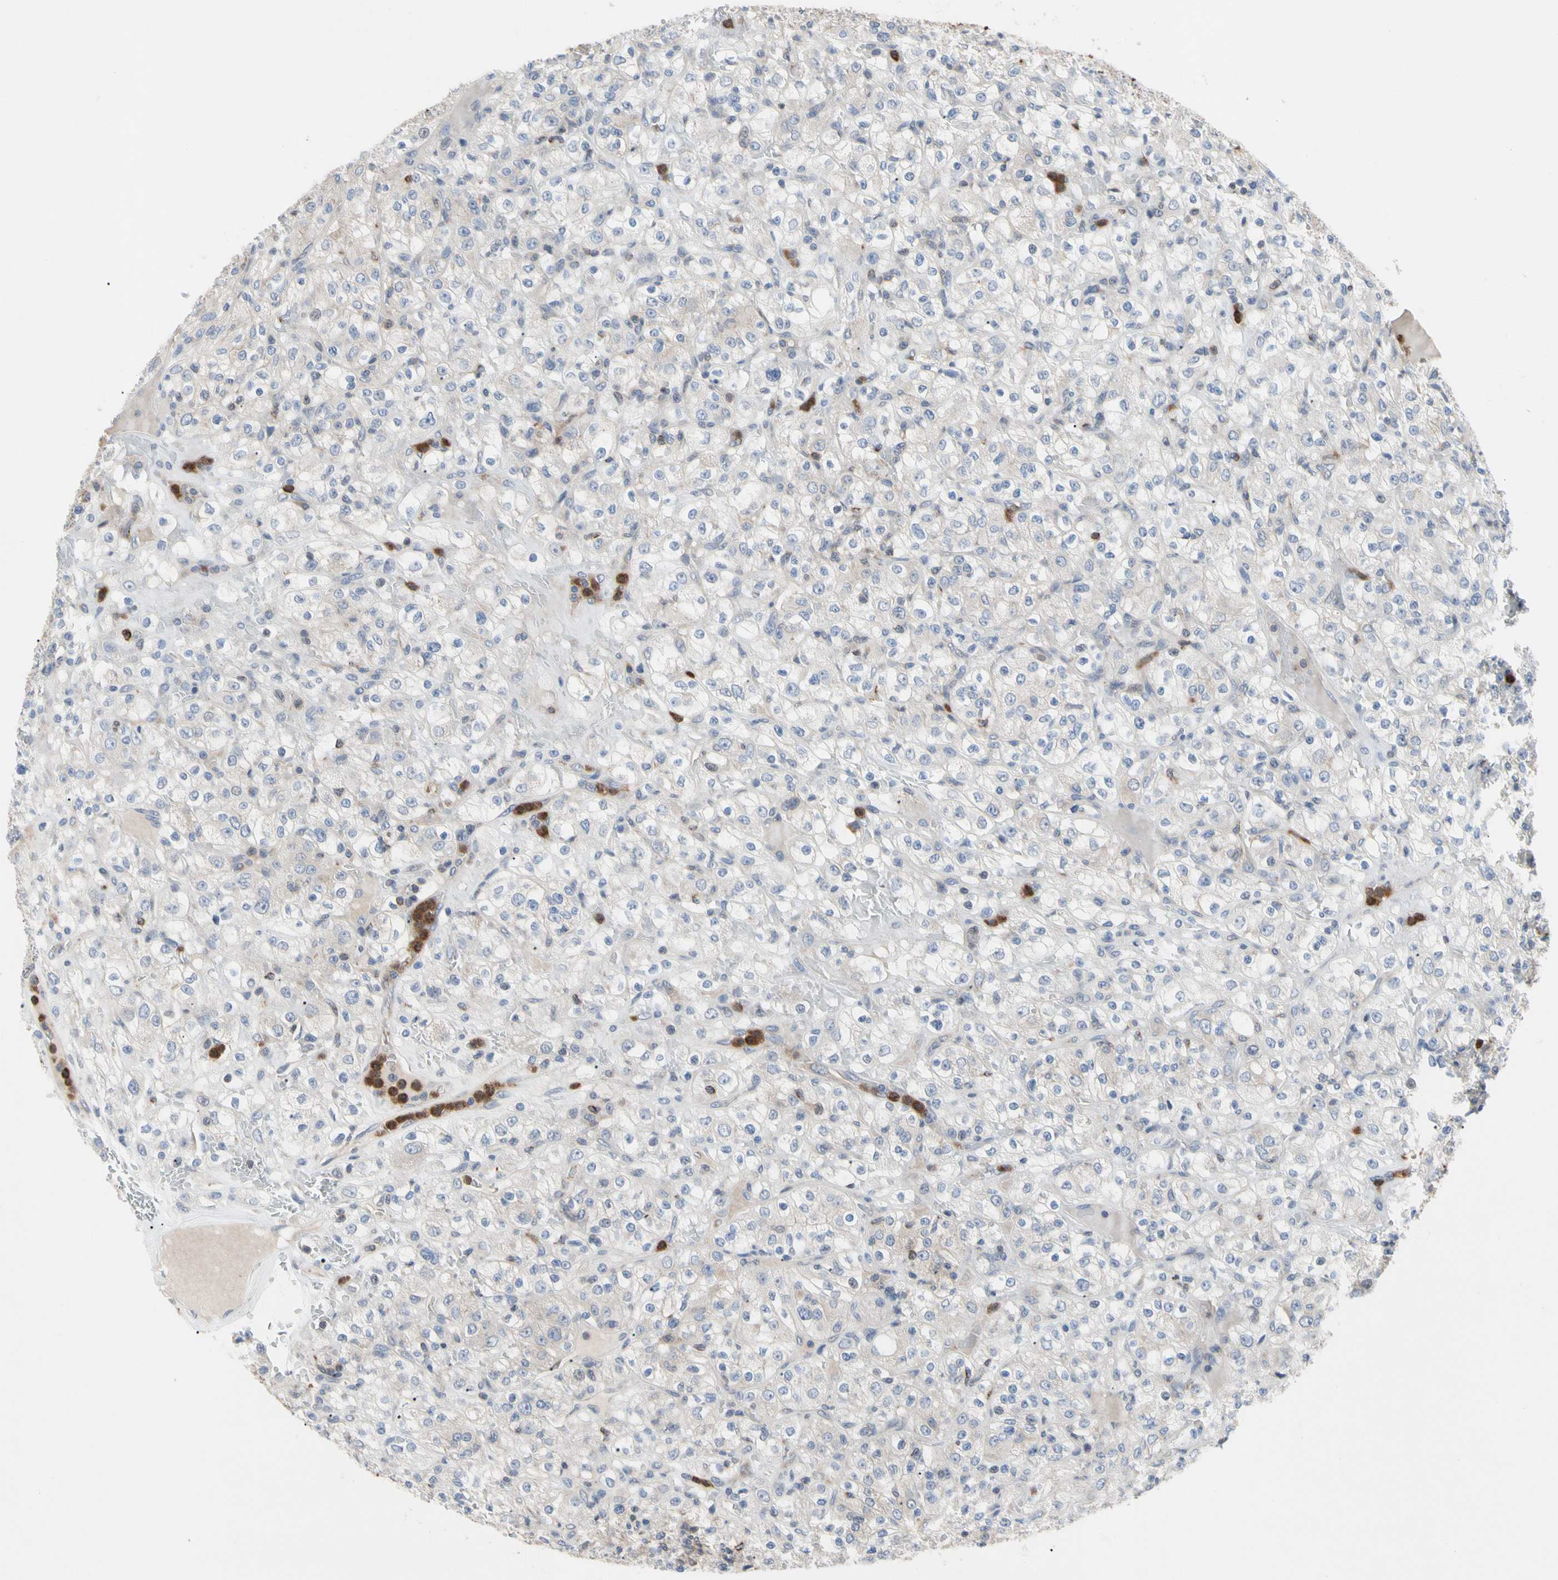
{"staining": {"intensity": "weak", "quantity": "<25%", "location": "cytoplasmic/membranous"}, "tissue": "renal cancer", "cell_type": "Tumor cells", "image_type": "cancer", "snomed": [{"axis": "morphology", "description": "Normal tissue, NOS"}, {"axis": "morphology", "description": "Adenocarcinoma, NOS"}, {"axis": "topography", "description": "Kidney"}], "caption": "Adenocarcinoma (renal) stained for a protein using immunohistochemistry (IHC) reveals no staining tumor cells.", "gene": "MCL1", "patient": {"sex": "female", "age": 72}}